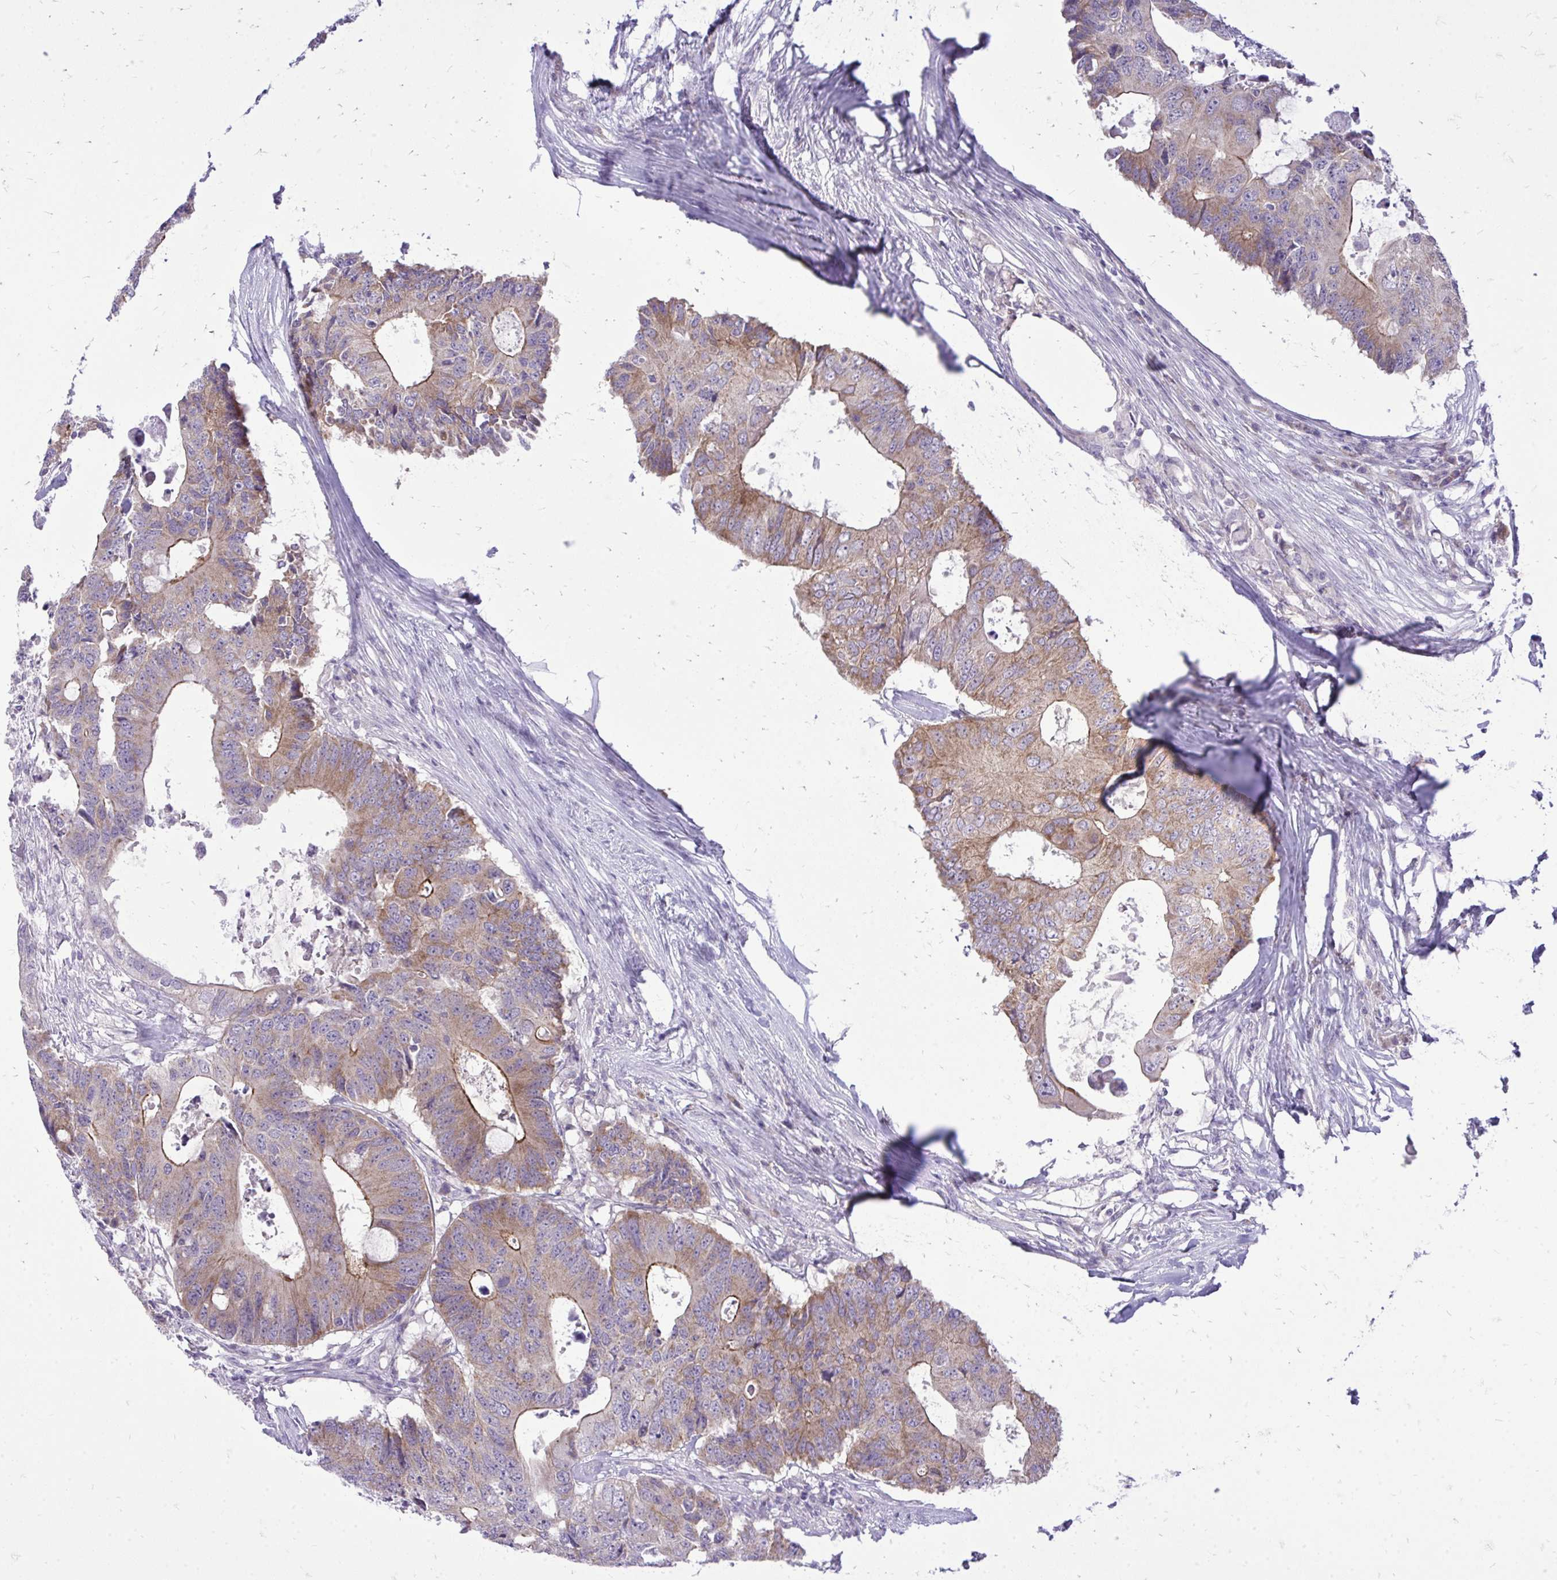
{"staining": {"intensity": "moderate", "quantity": ">75%", "location": "cytoplasmic/membranous"}, "tissue": "colorectal cancer", "cell_type": "Tumor cells", "image_type": "cancer", "snomed": [{"axis": "morphology", "description": "Adenocarcinoma, NOS"}, {"axis": "topography", "description": "Colon"}], "caption": "Tumor cells demonstrate medium levels of moderate cytoplasmic/membranous expression in approximately >75% of cells in colorectal adenocarcinoma.", "gene": "SPTBN2", "patient": {"sex": "male", "age": 71}}